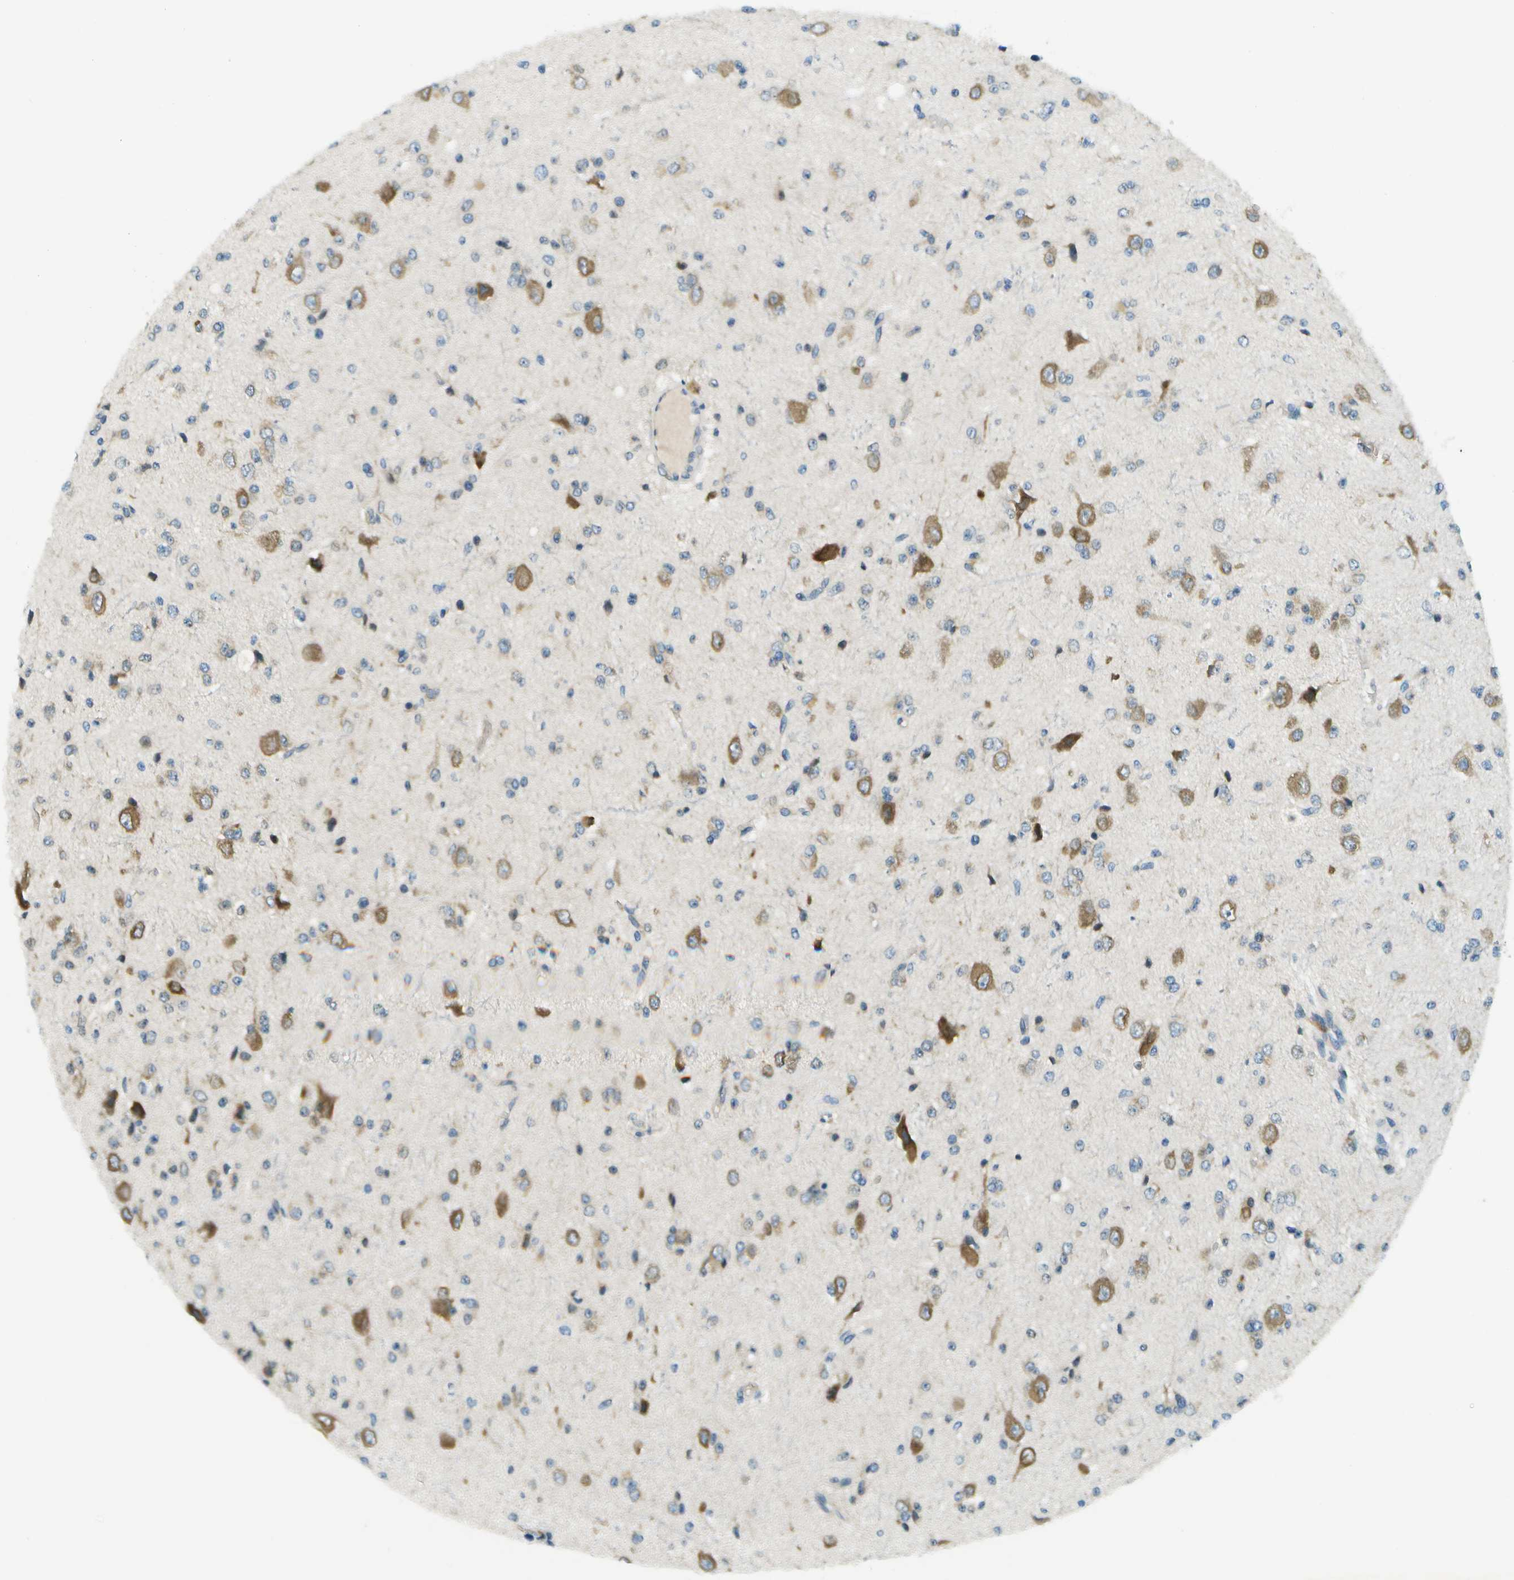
{"staining": {"intensity": "weak", "quantity": "<25%", "location": "cytoplasmic/membranous"}, "tissue": "glioma", "cell_type": "Tumor cells", "image_type": "cancer", "snomed": [{"axis": "morphology", "description": "Glioma, malignant, High grade"}, {"axis": "topography", "description": "pancreas cauda"}], "caption": "Immunohistochemistry of human glioma demonstrates no staining in tumor cells. Nuclei are stained in blue.", "gene": "CTIF", "patient": {"sex": "male", "age": 60}}